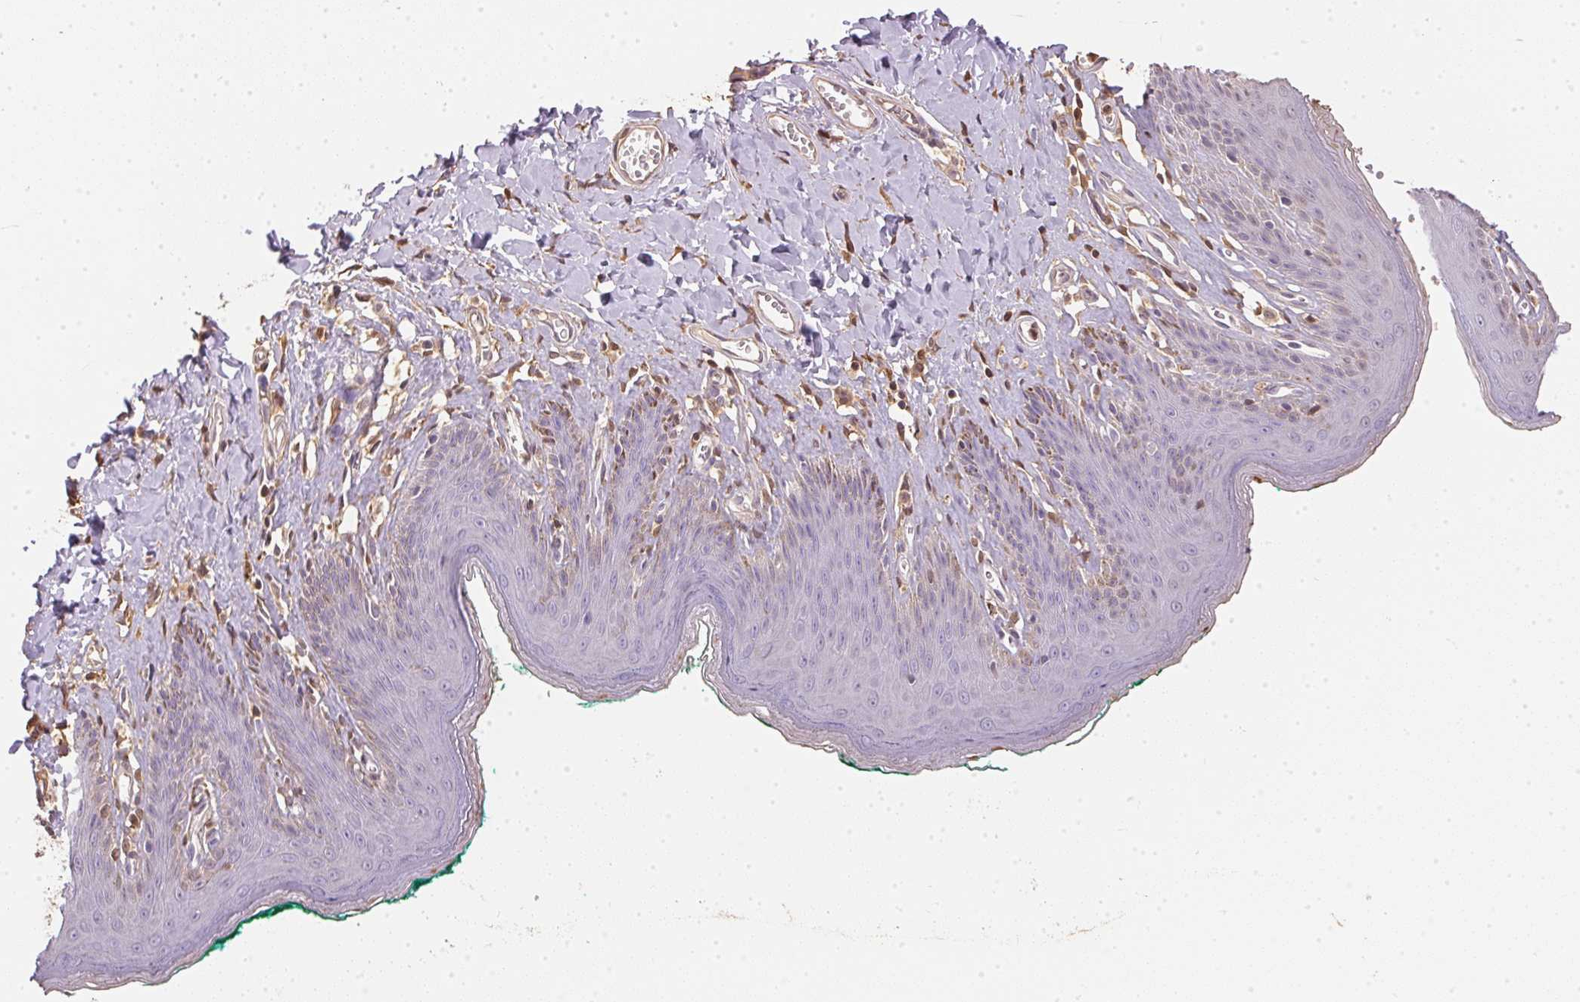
{"staining": {"intensity": "moderate", "quantity": "<25%", "location": "cytoplasmic/membranous,nuclear"}, "tissue": "skin", "cell_type": "Epidermal cells", "image_type": "normal", "snomed": [{"axis": "morphology", "description": "Normal tissue, NOS"}, {"axis": "topography", "description": "Vulva"}, {"axis": "topography", "description": "Peripheral nerve tissue"}], "caption": "This micrograph demonstrates immunohistochemistry (IHC) staining of unremarkable skin, with low moderate cytoplasmic/membranous,nuclear positivity in approximately <25% of epidermal cells.", "gene": "S100A3", "patient": {"sex": "female", "age": 66}}